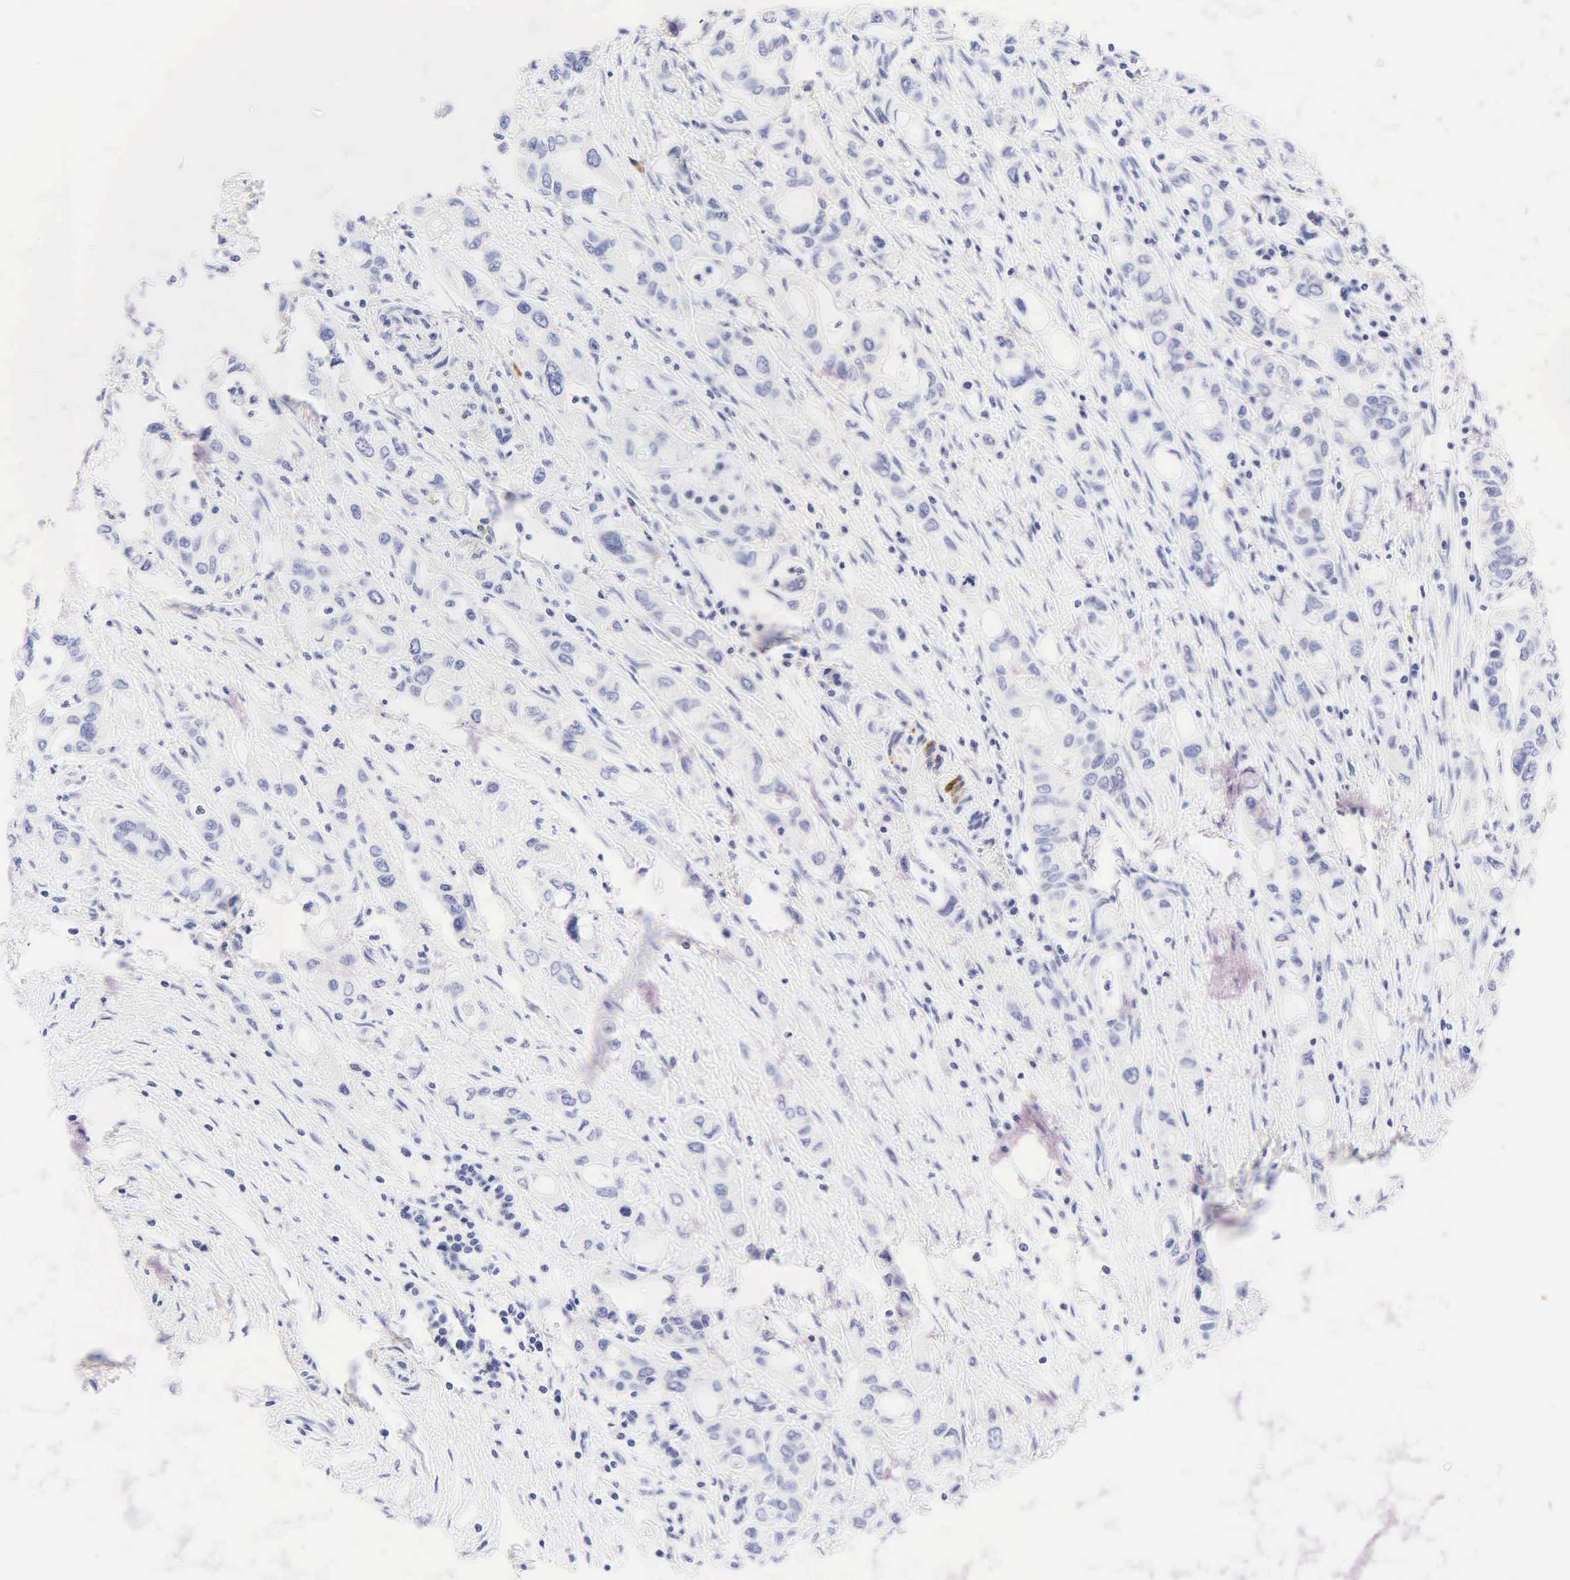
{"staining": {"intensity": "negative", "quantity": "none", "location": "none"}, "tissue": "pancreatic cancer", "cell_type": "Tumor cells", "image_type": "cancer", "snomed": [{"axis": "morphology", "description": "Adenocarcinoma, NOS"}, {"axis": "topography", "description": "Pancreas"}], "caption": "A high-resolution micrograph shows immunohistochemistry (IHC) staining of pancreatic cancer (adenocarcinoma), which exhibits no significant staining in tumor cells.", "gene": "DES", "patient": {"sex": "female", "age": 57}}